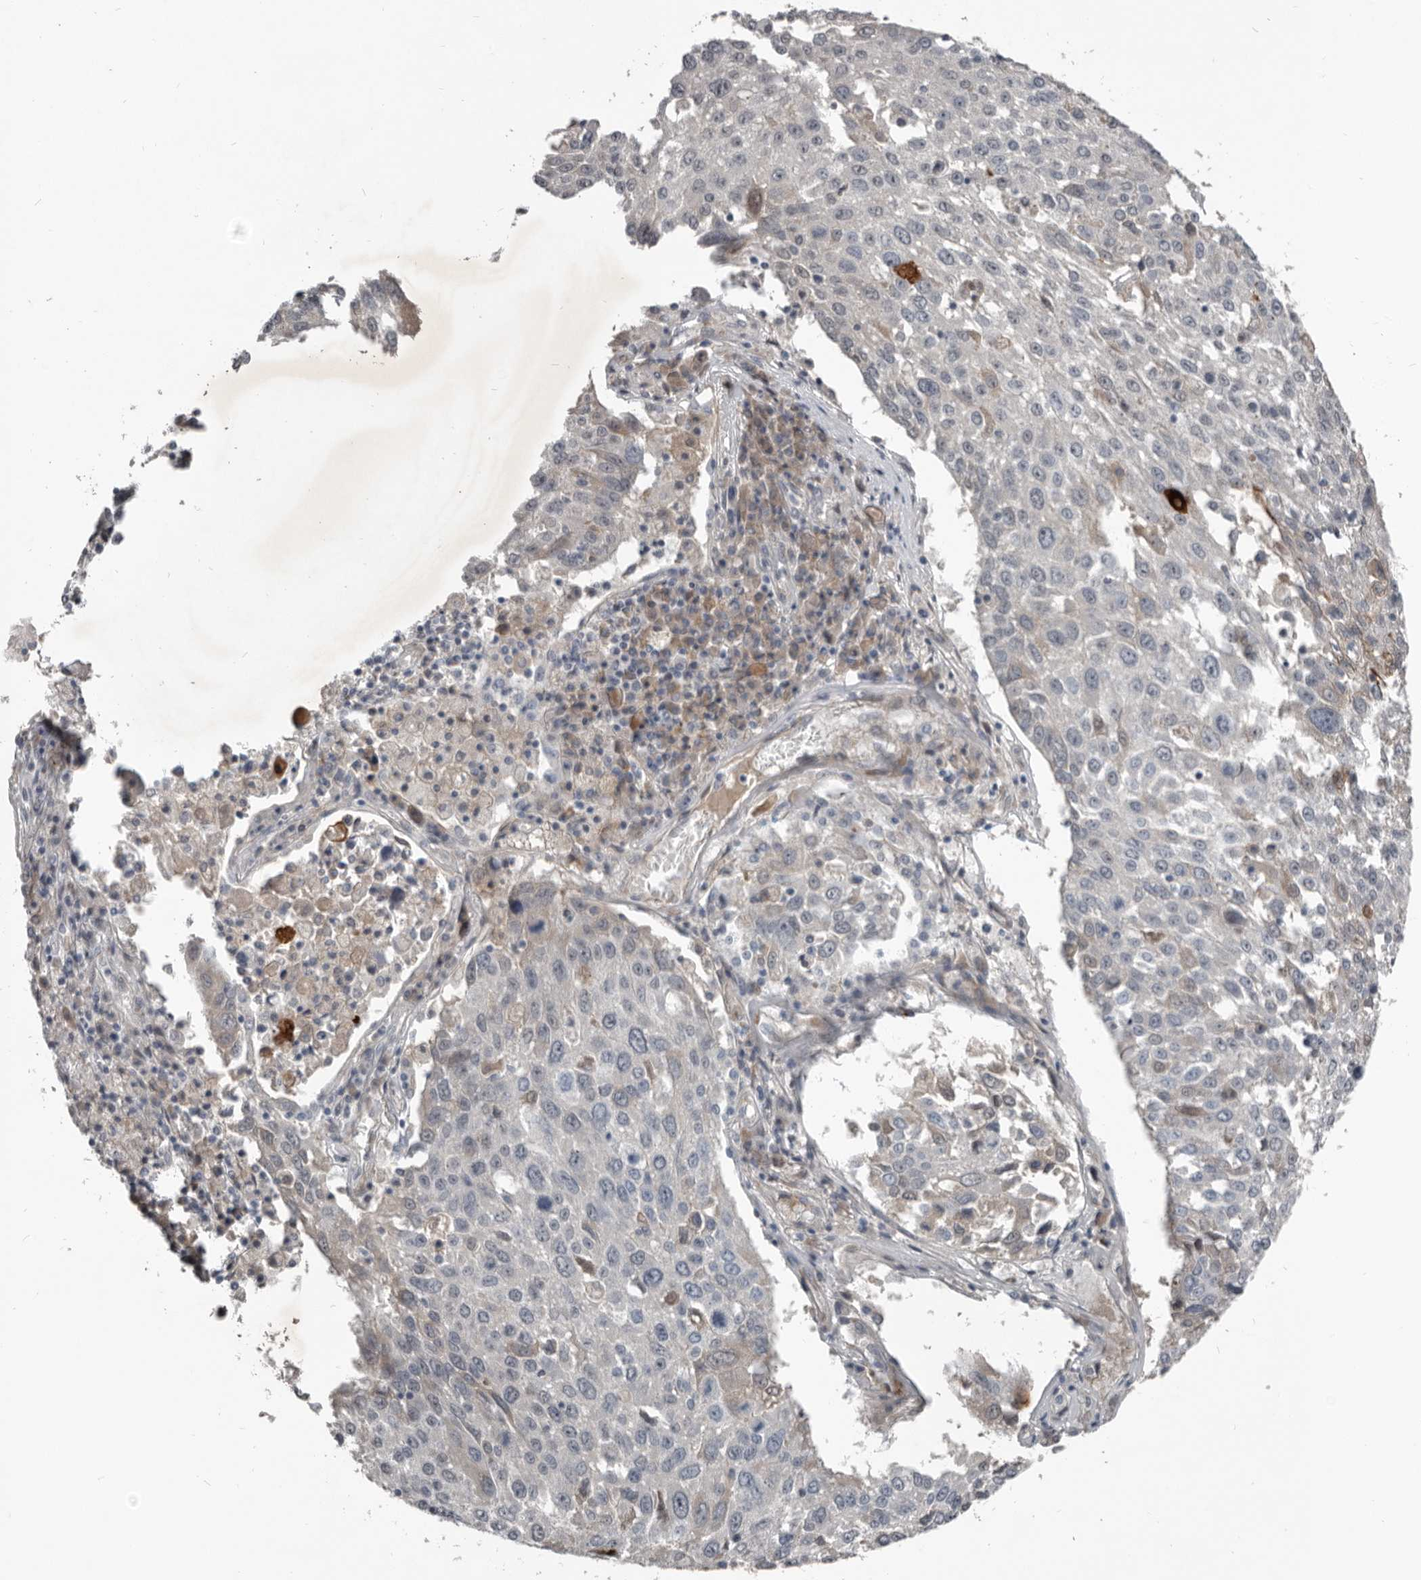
{"staining": {"intensity": "negative", "quantity": "none", "location": "none"}, "tissue": "lung cancer", "cell_type": "Tumor cells", "image_type": "cancer", "snomed": [{"axis": "morphology", "description": "Squamous cell carcinoma, NOS"}, {"axis": "topography", "description": "Lung"}], "caption": "Immunohistochemistry histopathology image of squamous cell carcinoma (lung) stained for a protein (brown), which shows no staining in tumor cells. (DAB IHC visualized using brightfield microscopy, high magnification).", "gene": "C1orf216", "patient": {"sex": "male", "age": 65}}